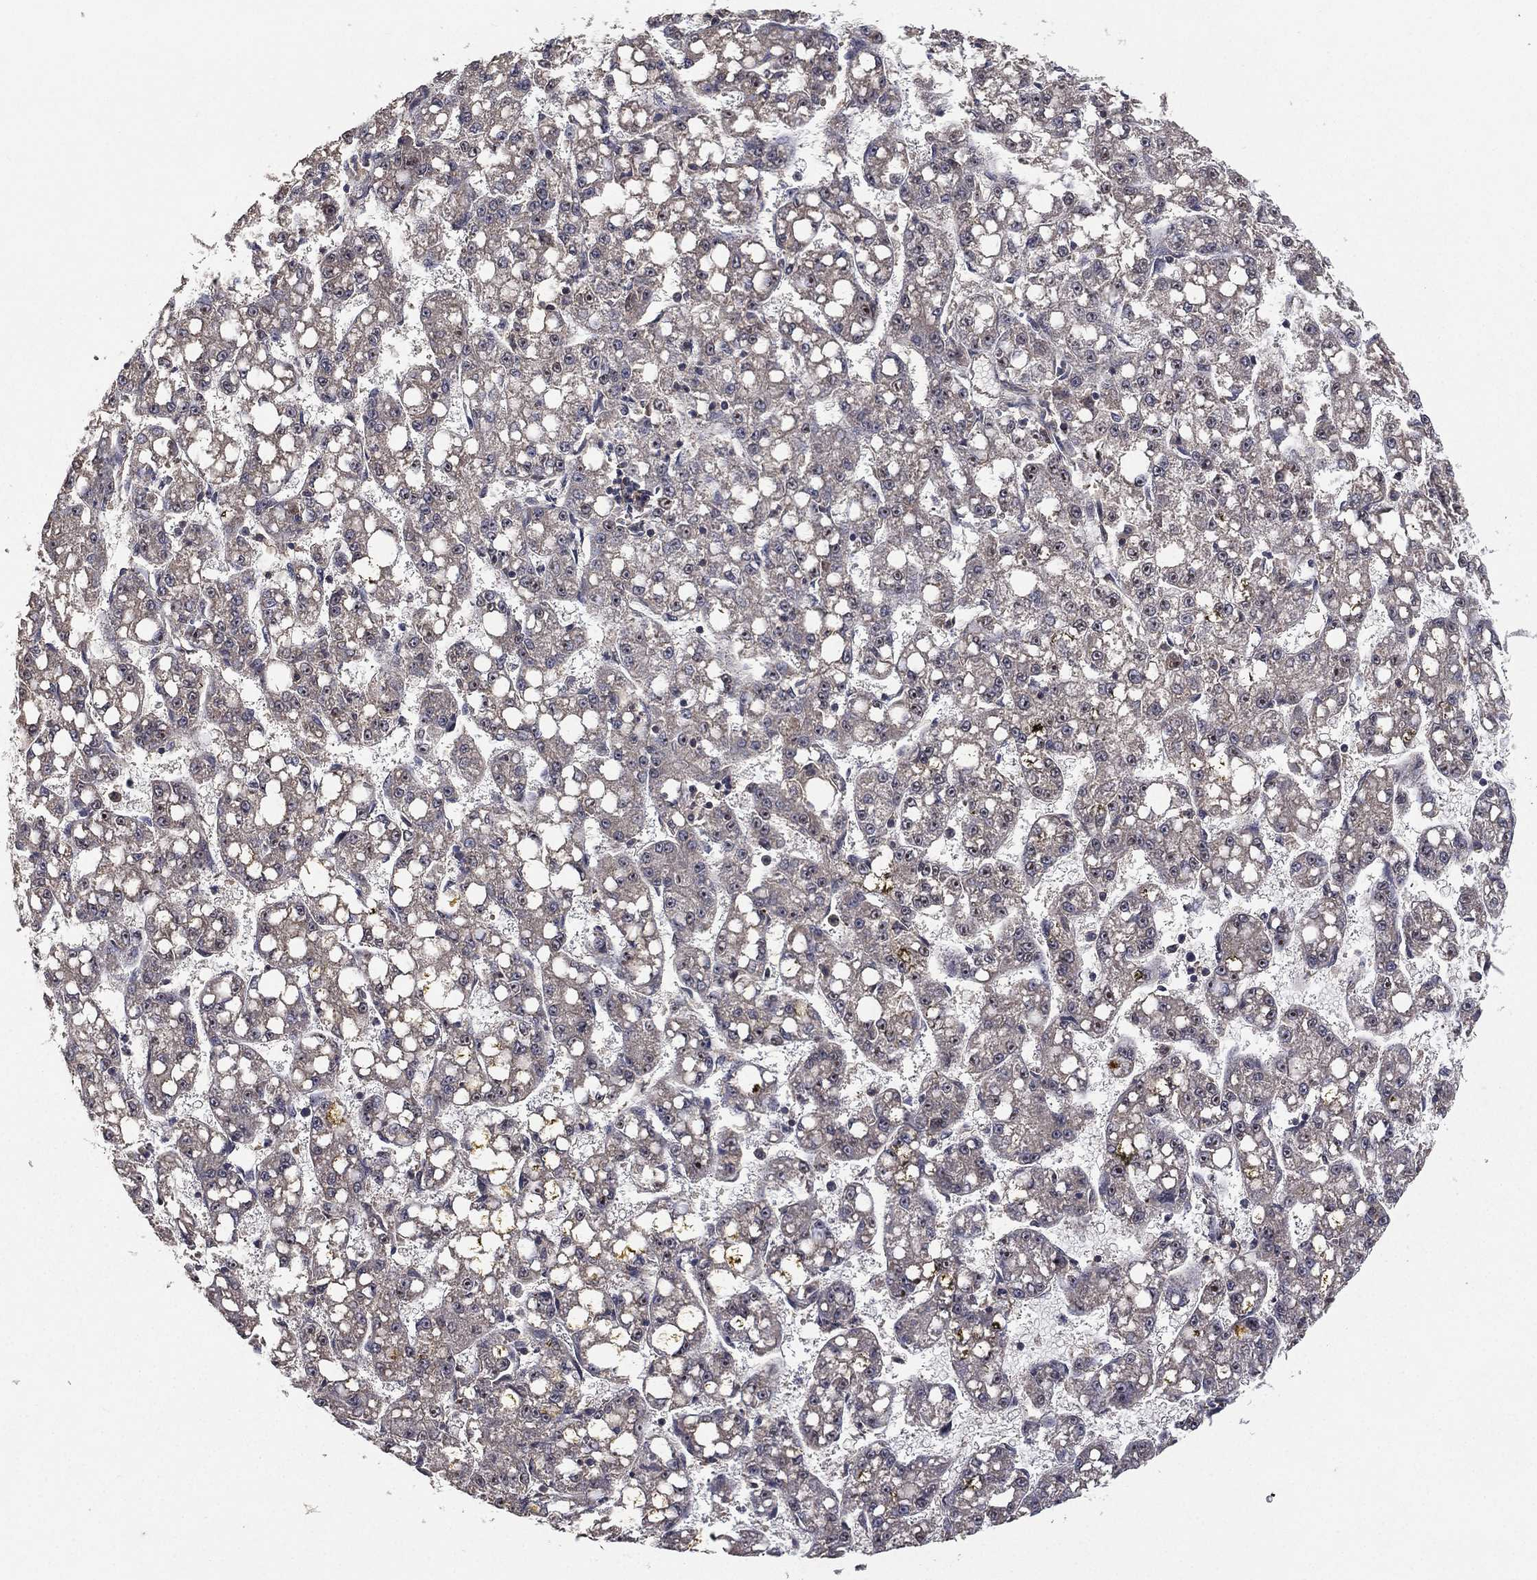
{"staining": {"intensity": "negative", "quantity": "none", "location": "none"}, "tissue": "liver cancer", "cell_type": "Tumor cells", "image_type": "cancer", "snomed": [{"axis": "morphology", "description": "Carcinoma, Hepatocellular, NOS"}, {"axis": "topography", "description": "Liver"}], "caption": "The immunohistochemistry (IHC) histopathology image has no significant staining in tumor cells of liver cancer (hepatocellular carcinoma) tissue.", "gene": "NELFCD", "patient": {"sex": "female", "age": 65}}